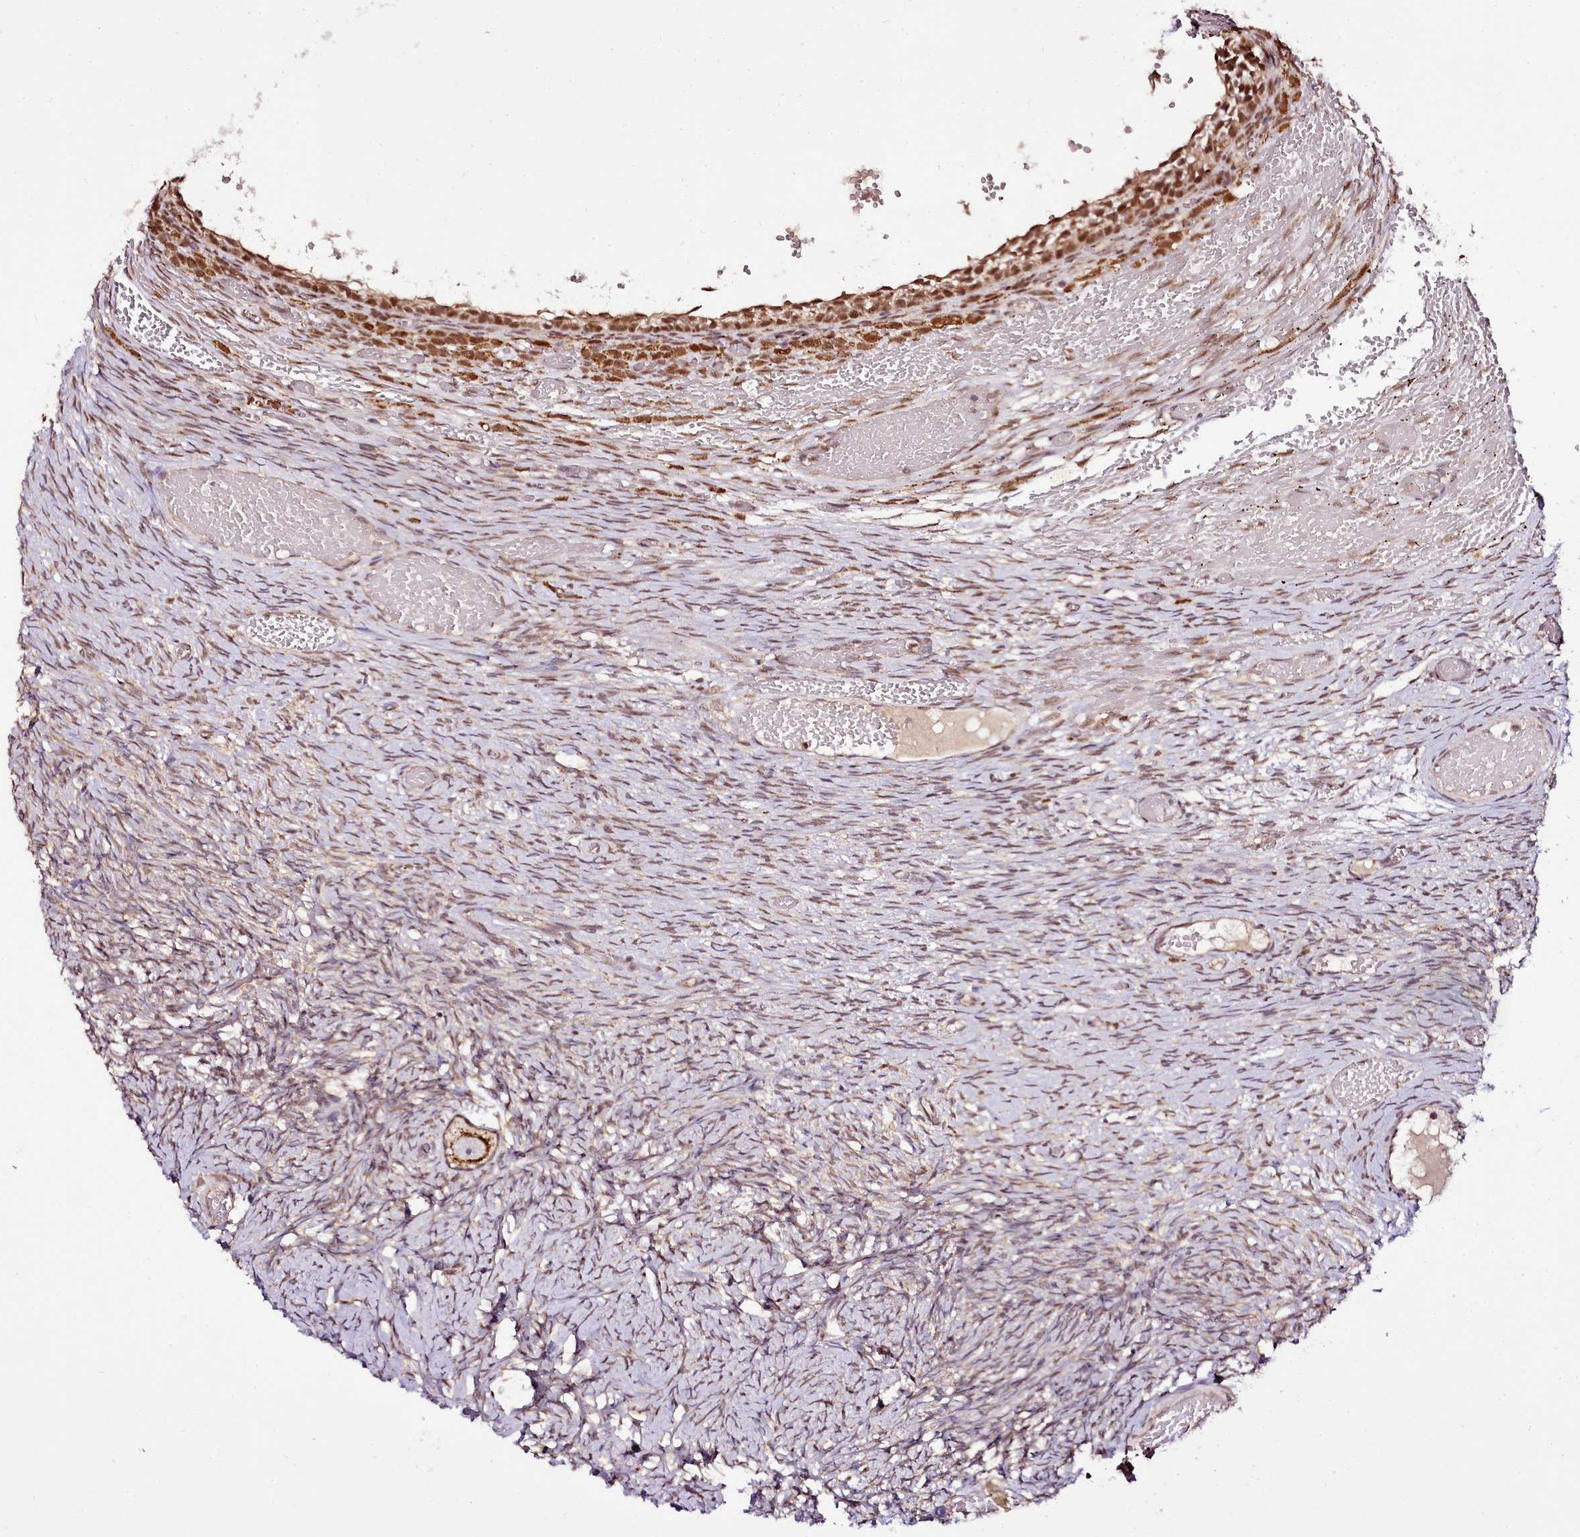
{"staining": {"intensity": "moderate", "quantity": ">75%", "location": "cytoplasmic/membranous,nuclear"}, "tissue": "ovary", "cell_type": "Follicle cells", "image_type": "normal", "snomed": [{"axis": "morphology", "description": "Adenocarcinoma, NOS"}, {"axis": "topography", "description": "Endometrium"}], "caption": "Immunohistochemical staining of benign ovary demonstrates moderate cytoplasmic/membranous,nuclear protein positivity in about >75% of follicle cells. (DAB IHC, brown staining for protein, blue staining for nuclei).", "gene": "EDIL3", "patient": {"sex": "female", "age": 32}}